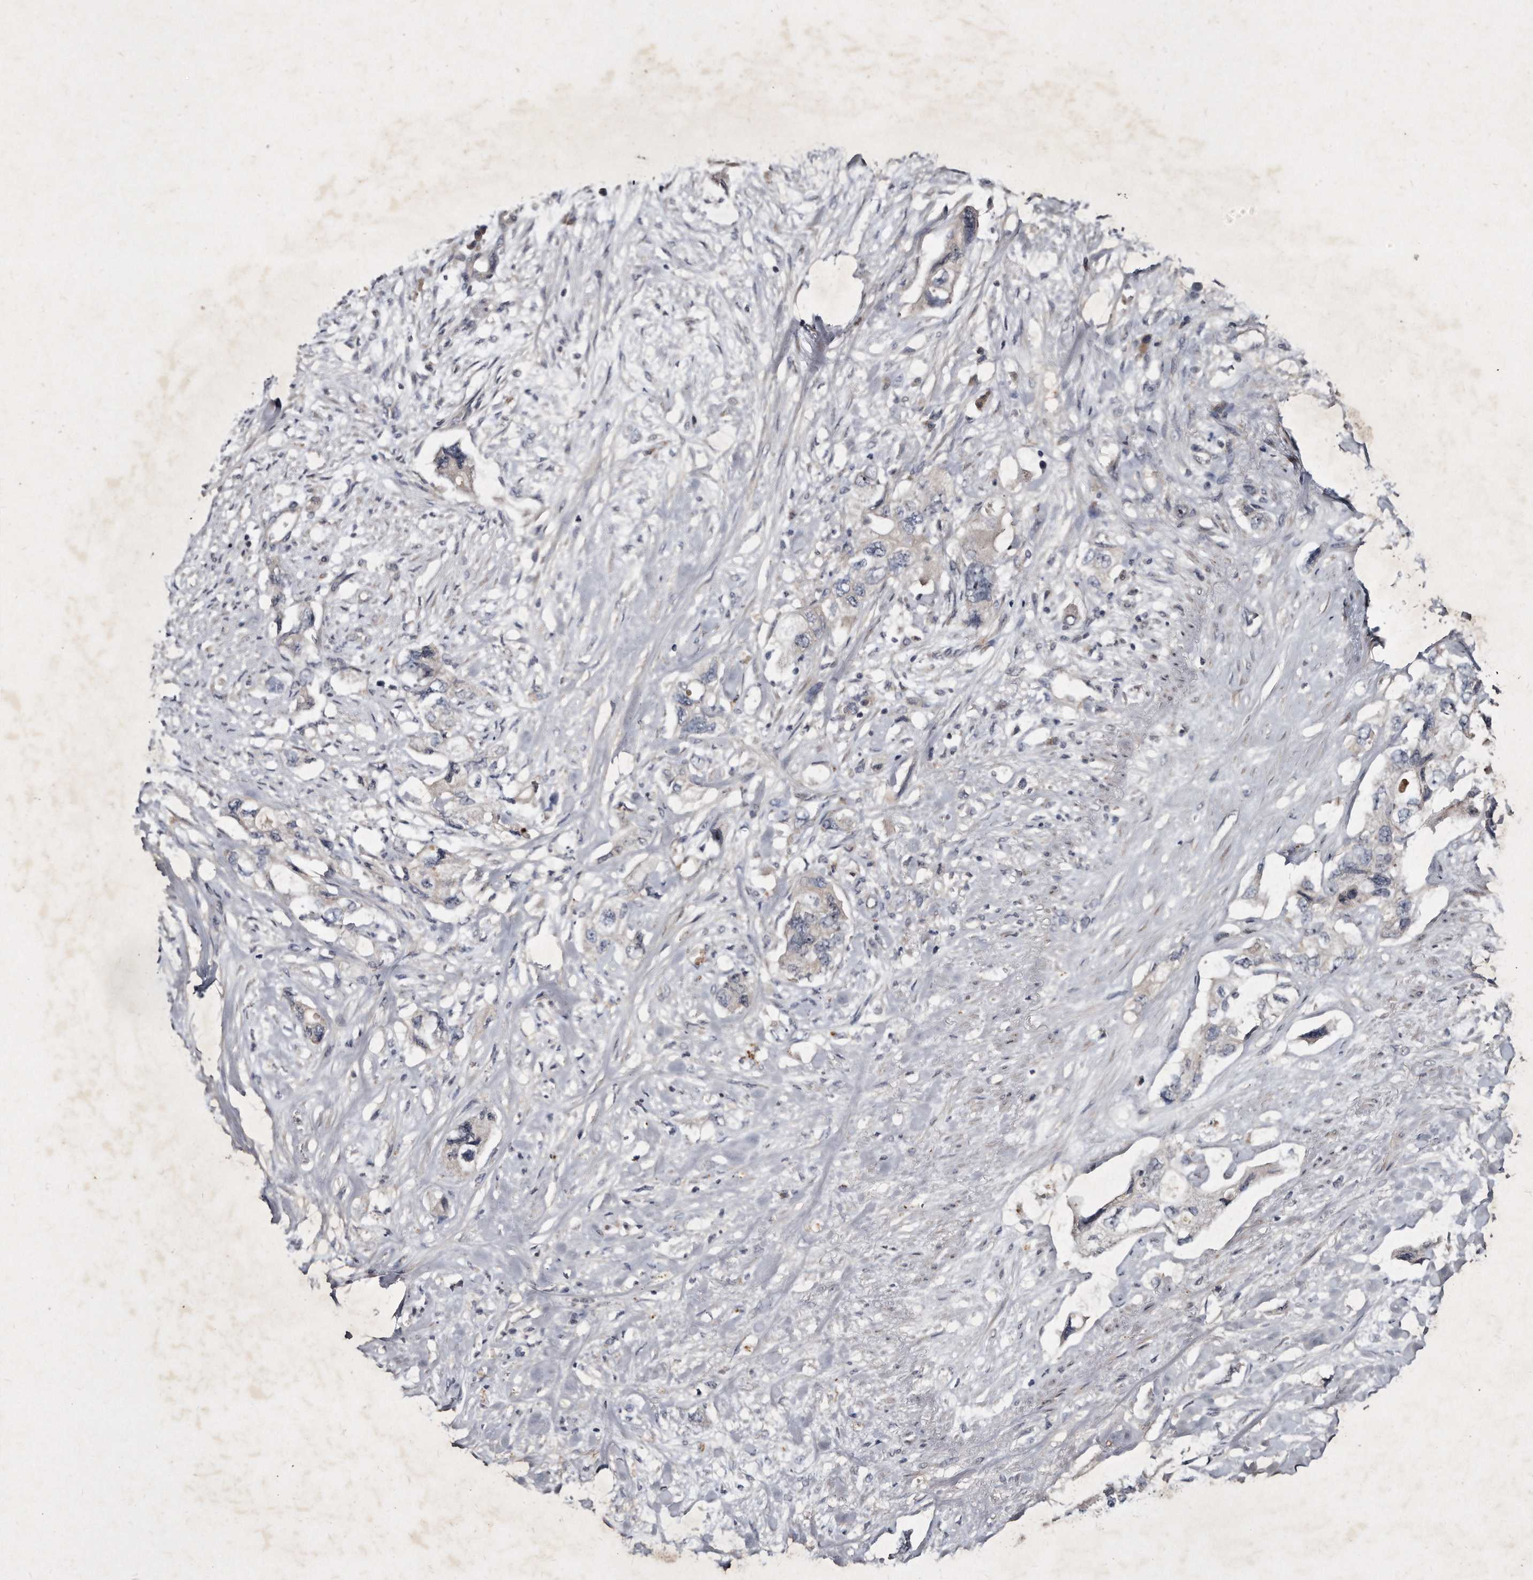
{"staining": {"intensity": "negative", "quantity": "none", "location": "none"}, "tissue": "pancreatic cancer", "cell_type": "Tumor cells", "image_type": "cancer", "snomed": [{"axis": "morphology", "description": "Adenocarcinoma, NOS"}, {"axis": "topography", "description": "Pancreas"}], "caption": "The photomicrograph shows no staining of tumor cells in pancreatic cancer (adenocarcinoma).", "gene": "KLHDC3", "patient": {"sex": "female", "age": 73}}